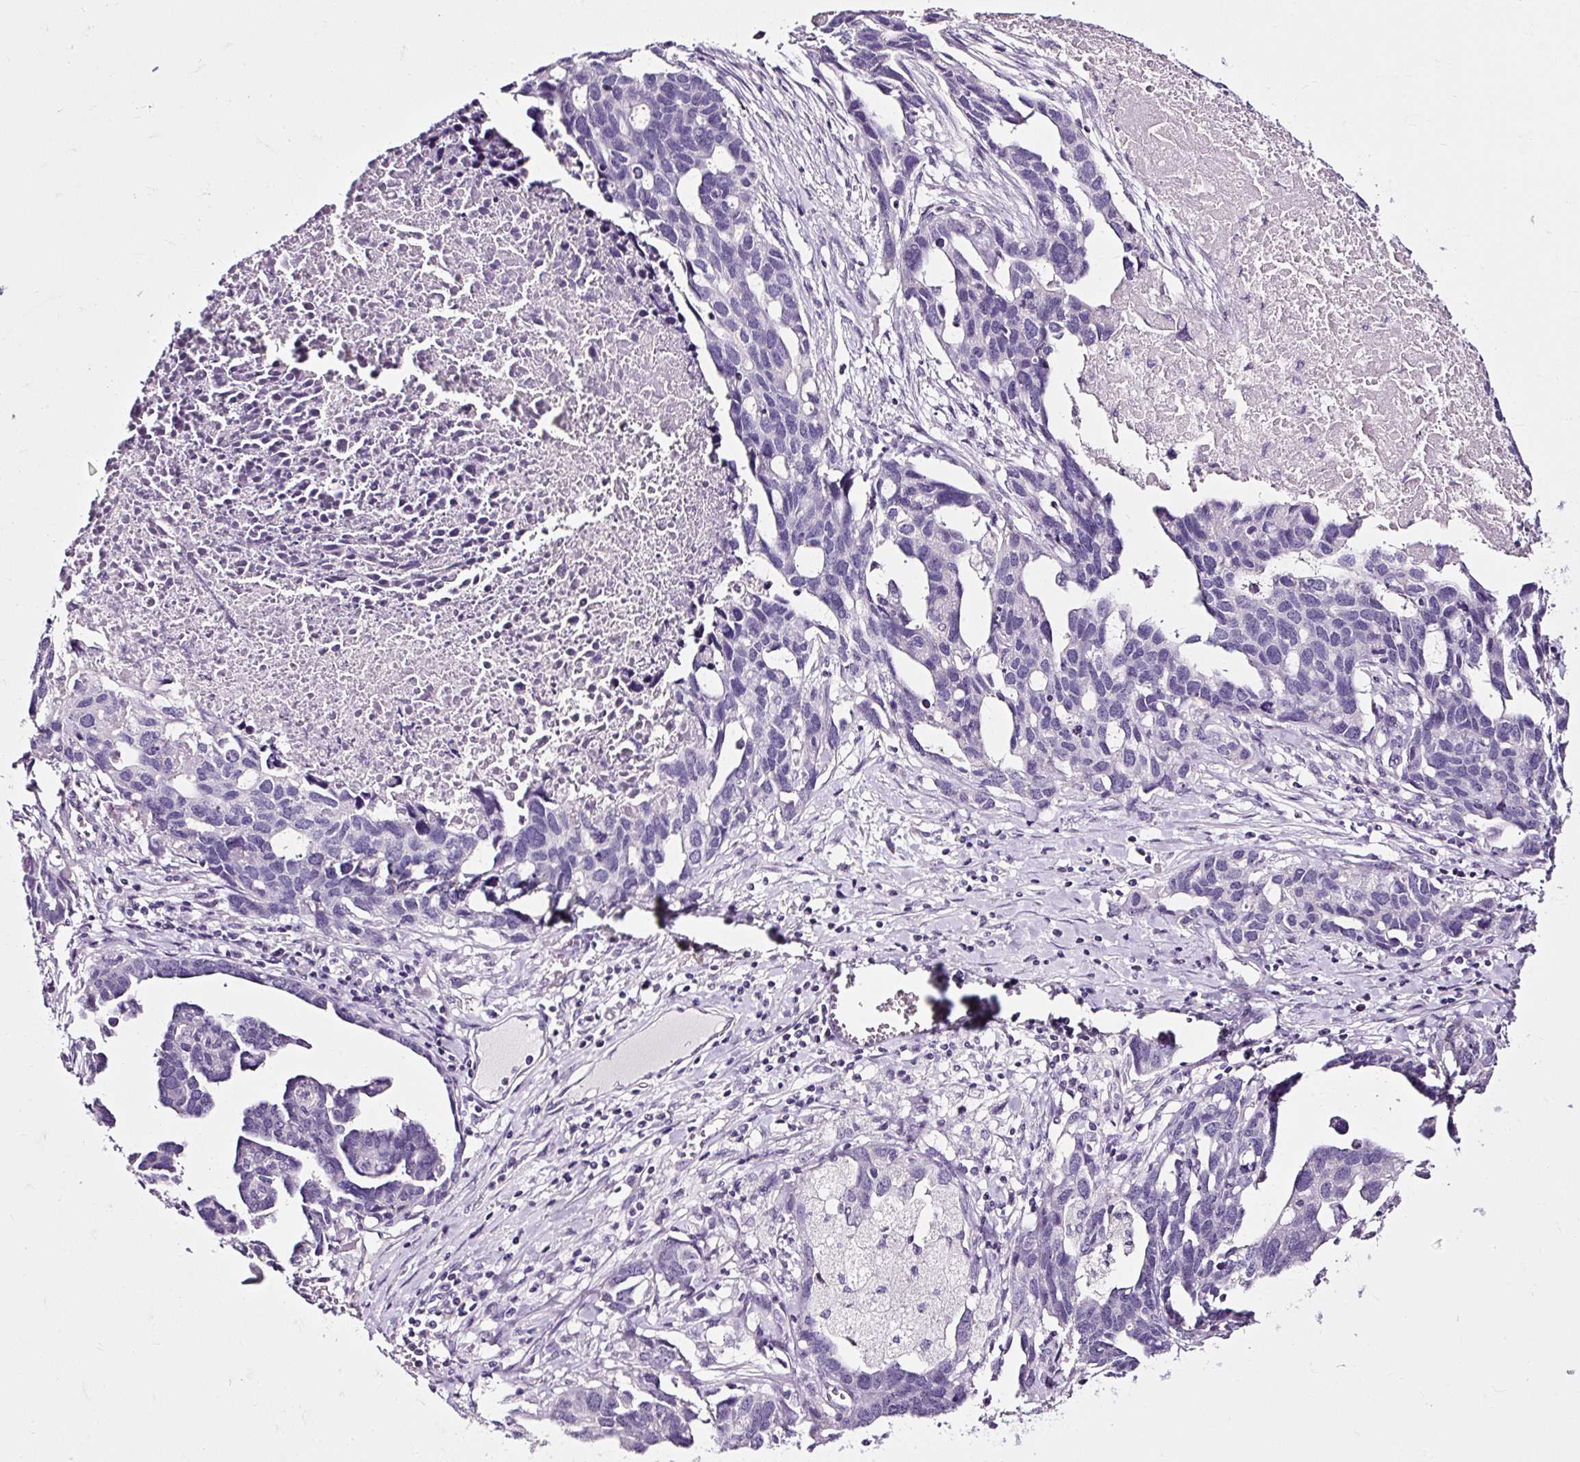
{"staining": {"intensity": "negative", "quantity": "none", "location": "none"}, "tissue": "ovarian cancer", "cell_type": "Tumor cells", "image_type": "cancer", "snomed": [{"axis": "morphology", "description": "Cystadenocarcinoma, serous, NOS"}, {"axis": "topography", "description": "Ovary"}], "caption": "Histopathology image shows no significant protein staining in tumor cells of serous cystadenocarcinoma (ovarian). (DAB (3,3'-diaminobenzidine) IHC with hematoxylin counter stain).", "gene": "ATP2A1", "patient": {"sex": "female", "age": 54}}